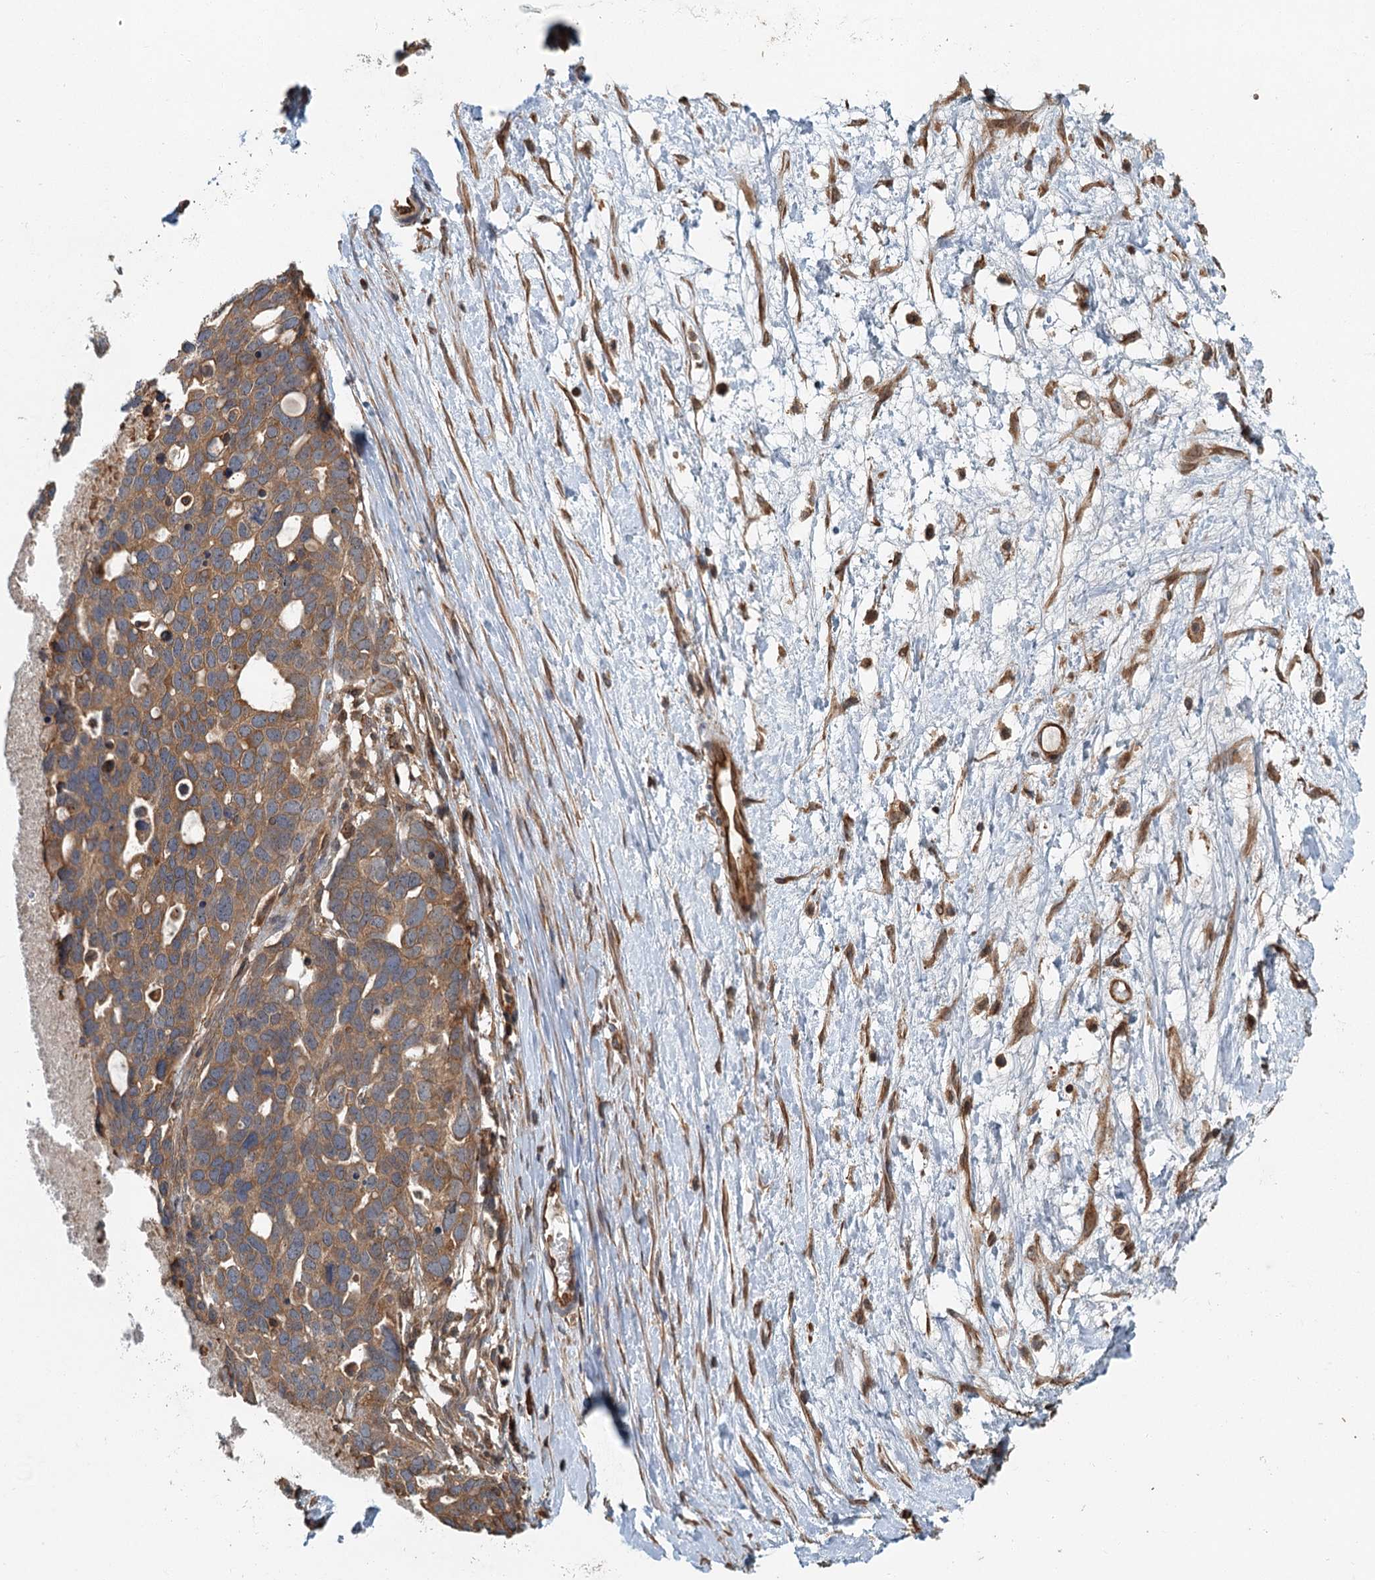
{"staining": {"intensity": "moderate", "quantity": ">75%", "location": "cytoplasmic/membranous"}, "tissue": "ovarian cancer", "cell_type": "Tumor cells", "image_type": "cancer", "snomed": [{"axis": "morphology", "description": "Cystadenocarcinoma, serous, NOS"}, {"axis": "topography", "description": "Ovary"}], "caption": "An immunohistochemistry histopathology image of neoplastic tissue is shown. Protein staining in brown highlights moderate cytoplasmic/membranous positivity in ovarian cancer (serous cystadenocarcinoma) within tumor cells.", "gene": "ZNF527", "patient": {"sex": "female", "age": 54}}